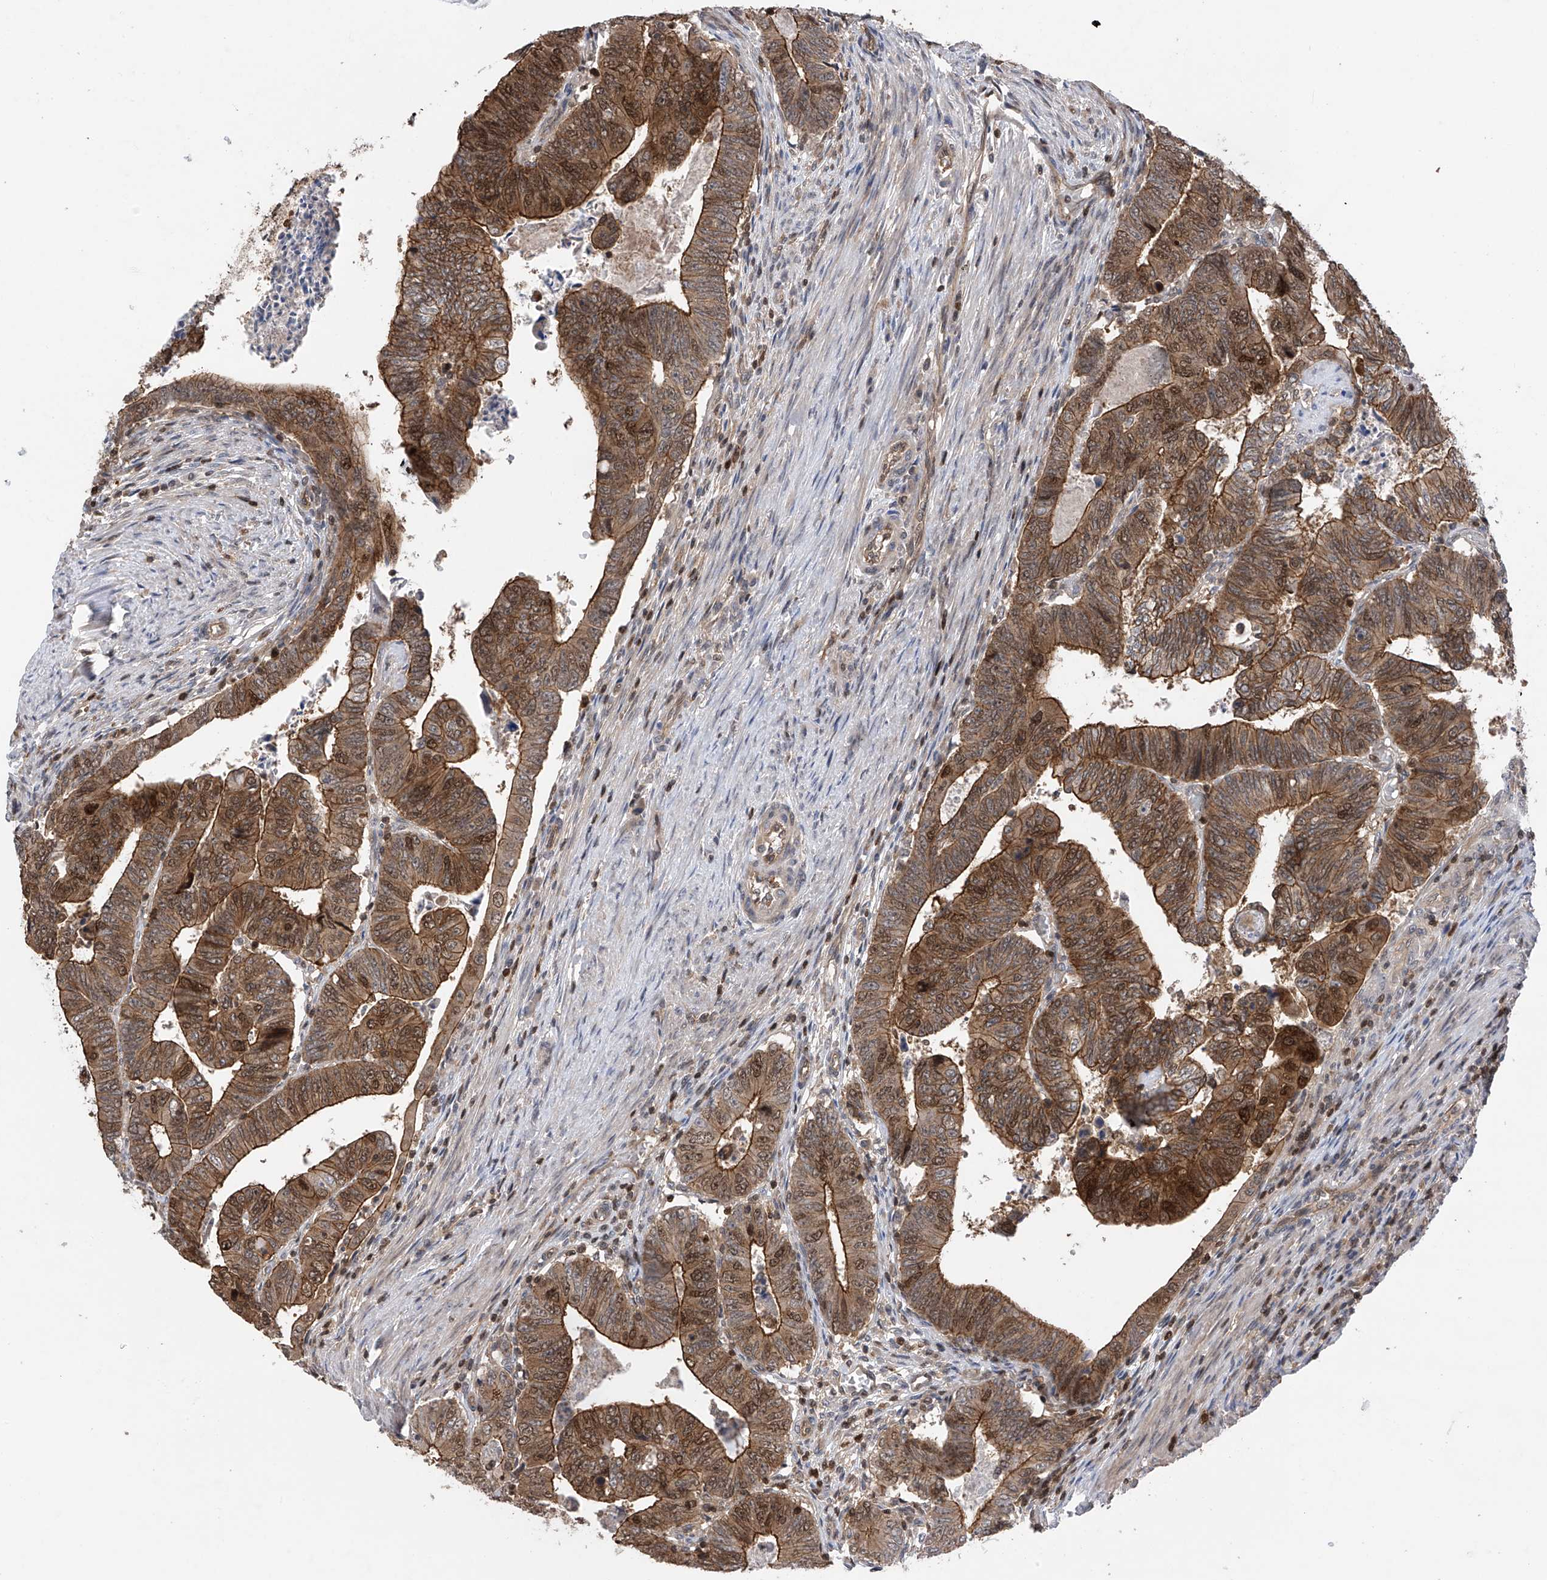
{"staining": {"intensity": "moderate", "quantity": "25%-75%", "location": "cytoplasmic/membranous,nuclear"}, "tissue": "colorectal cancer", "cell_type": "Tumor cells", "image_type": "cancer", "snomed": [{"axis": "morphology", "description": "Normal tissue, NOS"}, {"axis": "morphology", "description": "Adenocarcinoma, NOS"}, {"axis": "topography", "description": "Rectum"}], "caption": "Human colorectal cancer (adenocarcinoma) stained for a protein (brown) demonstrates moderate cytoplasmic/membranous and nuclear positive expression in about 25%-75% of tumor cells.", "gene": "DNAJC9", "patient": {"sex": "female", "age": 65}}